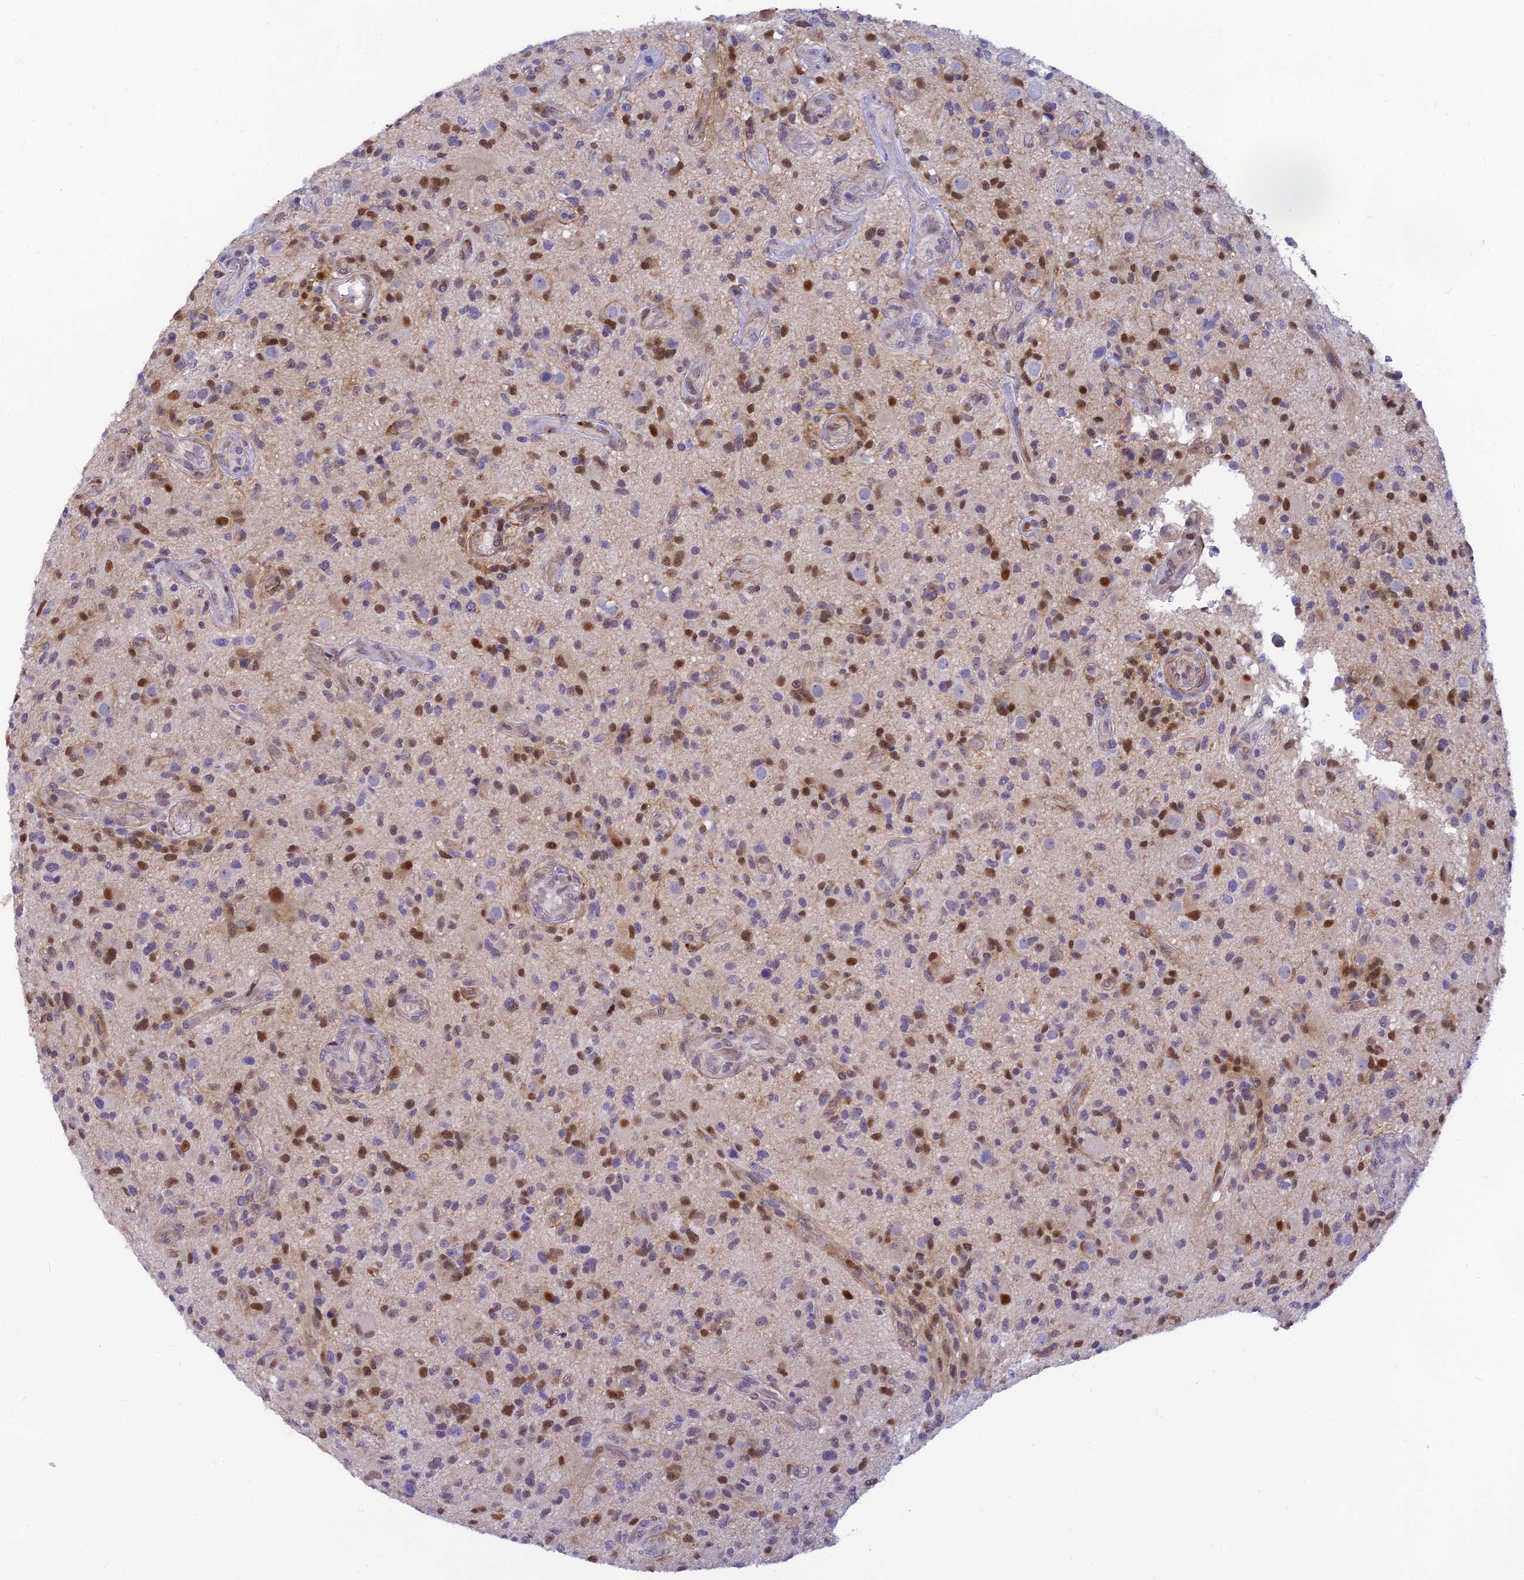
{"staining": {"intensity": "moderate", "quantity": "<25%", "location": "nuclear"}, "tissue": "glioma", "cell_type": "Tumor cells", "image_type": "cancer", "snomed": [{"axis": "morphology", "description": "Glioma, malignant, High grade"}, {"axis": "topography", "description": "Brain"}], "caption": "Immunohistochemical staining of human high-grade glioma (malignant) displays moderate nuclear protein positivity in about <25% of tumor cells.", "gene": "CLK4", "patient": {"sex": "male", "age": 47}}